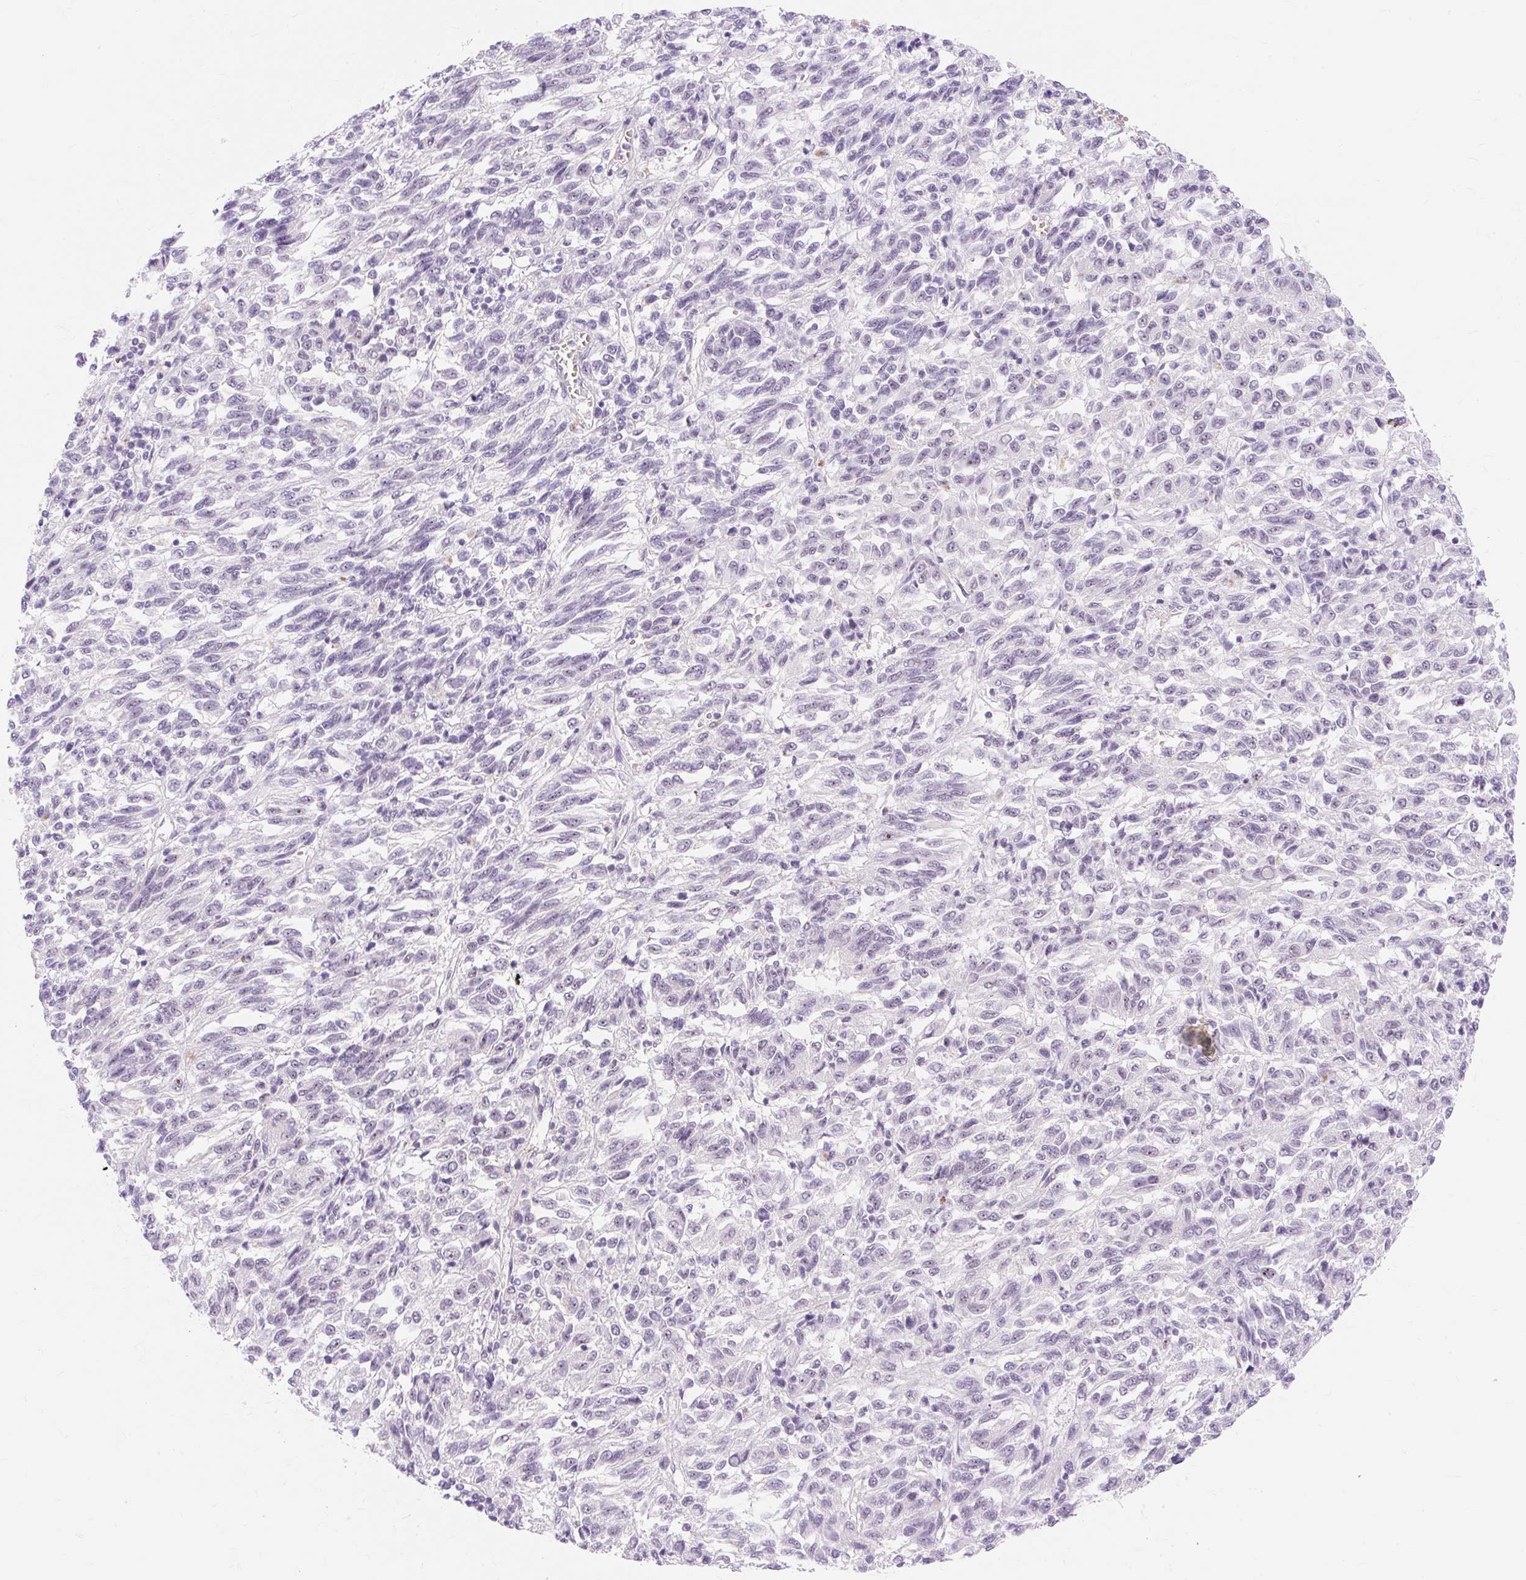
{"staining": {"intensity": "negative", "quantity": "none", "location": "none"}, "tissue": "melanoma", "cell_type": "Tumor cells", "image_type": "cancer", "snomed": [{"axis": "morphology", "description": "Malignant melanoma, Metastatic site"}, {"axis": "topography", "description": "Lung"}], "caption": "Immunohistochemical staining of human melanoma reveals no significant staining in tumor cells.", "gene": "OBP2A", "patient": {"sex": "male", "age": 64}}